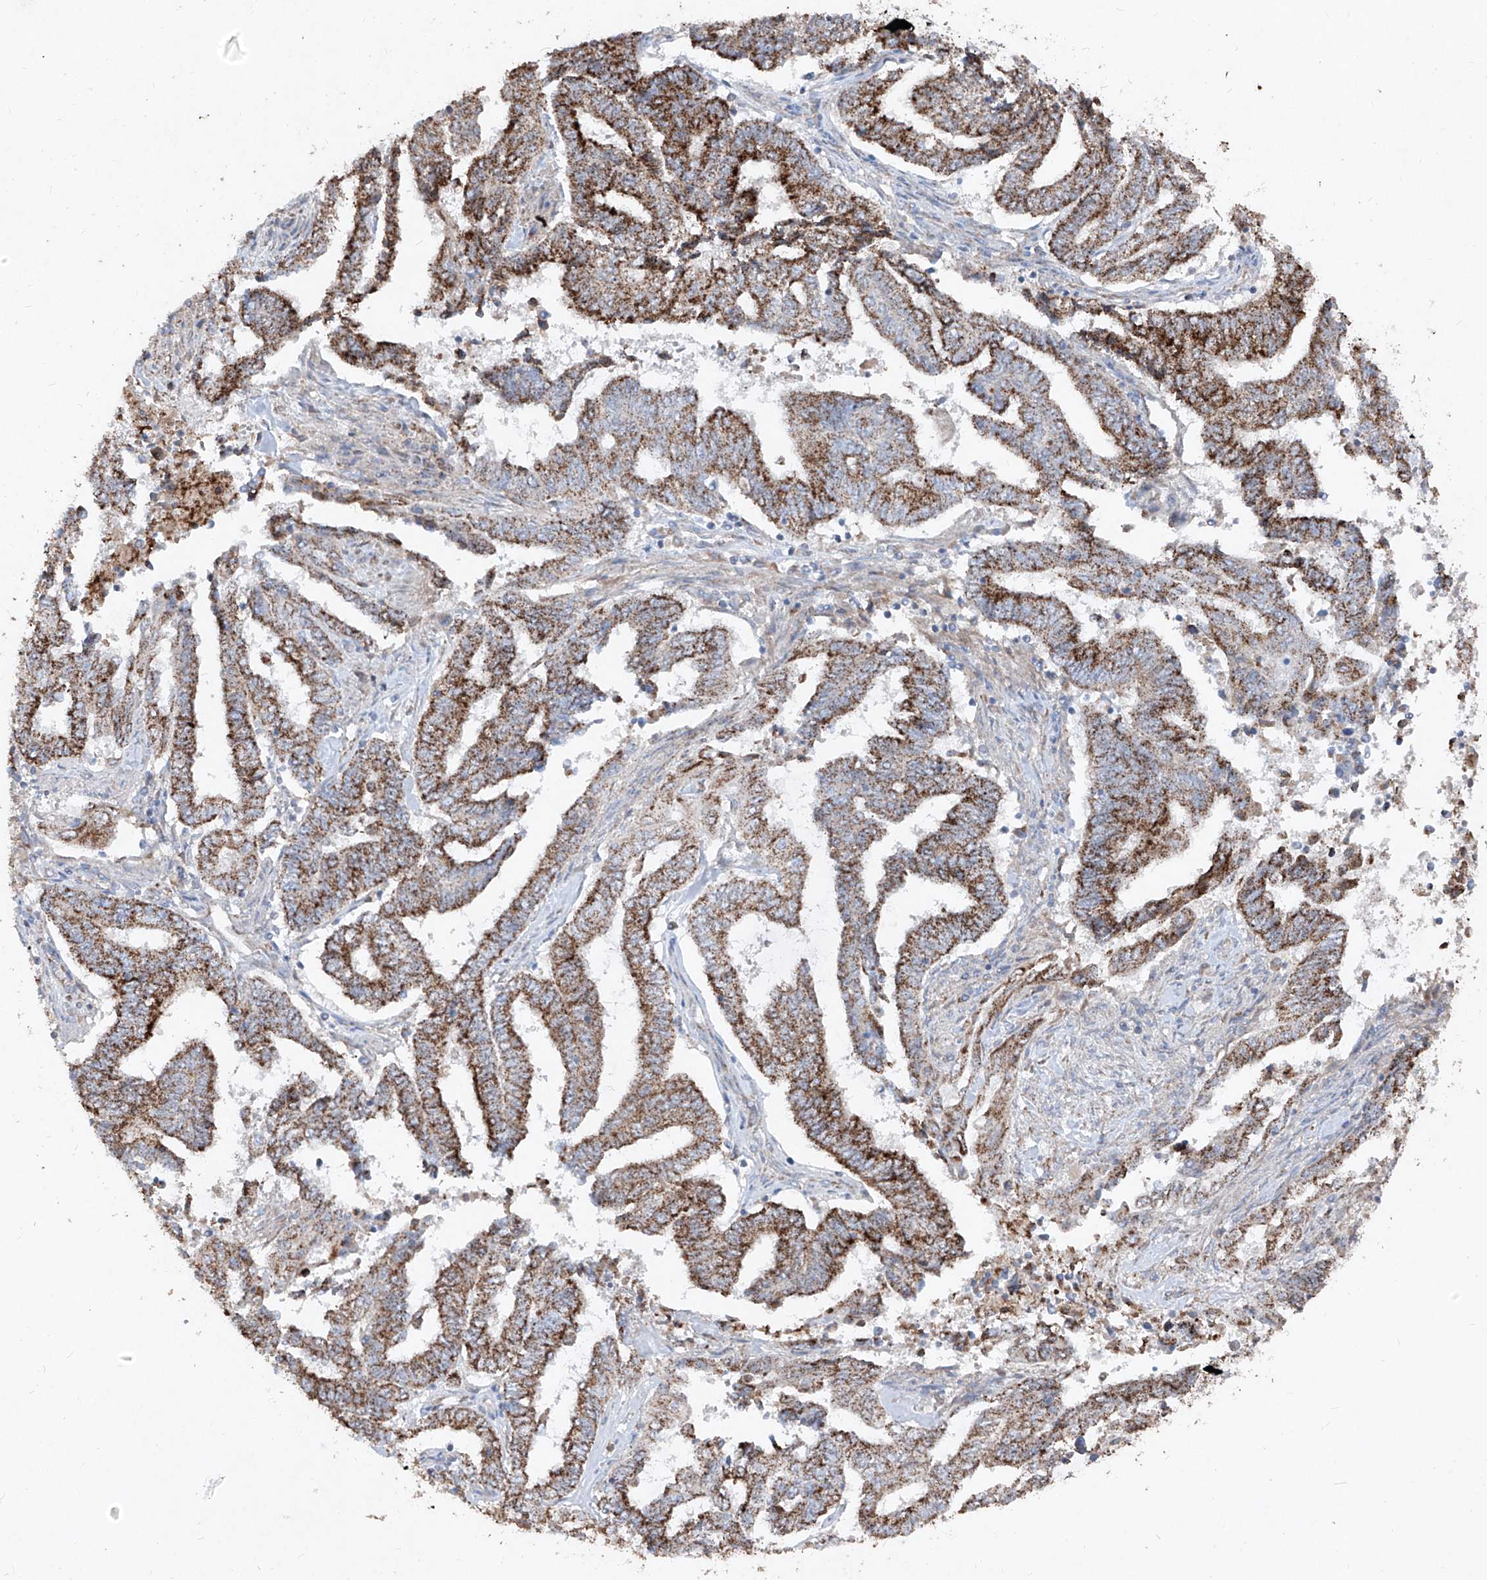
{"staining": {"intensity": "strong", "quantity": ">75%", "location": "cytoplasmic/membranous"}, "tissue": "endometrial cancer", "cell_type": "Tumor cells", "image_type": "cancer", "snomed": [{"axis": "morphology", "description": "Adenocarcinoma, NOS"}, {"axis": "topography", "description": "Uterus"}, {"axis": "topography", "description": "Endometrium"}], "caption": "Immunohistochemistry (IHC) staining of endometrial cancer (adenocarcinoma), which displays high levels of strong cytoplasmic/membranous expression in about >75% of tumor cells indicating strong cytoplasmic/membranous protein expression. The staining was performed using DAB (3,3'-diaminobenzidine) (brown) for protein detection and nuclei were counterstained in hematoxylin (blue).", "gene": "ABCD3", "patient": {"sex": "female", "age": 70}}